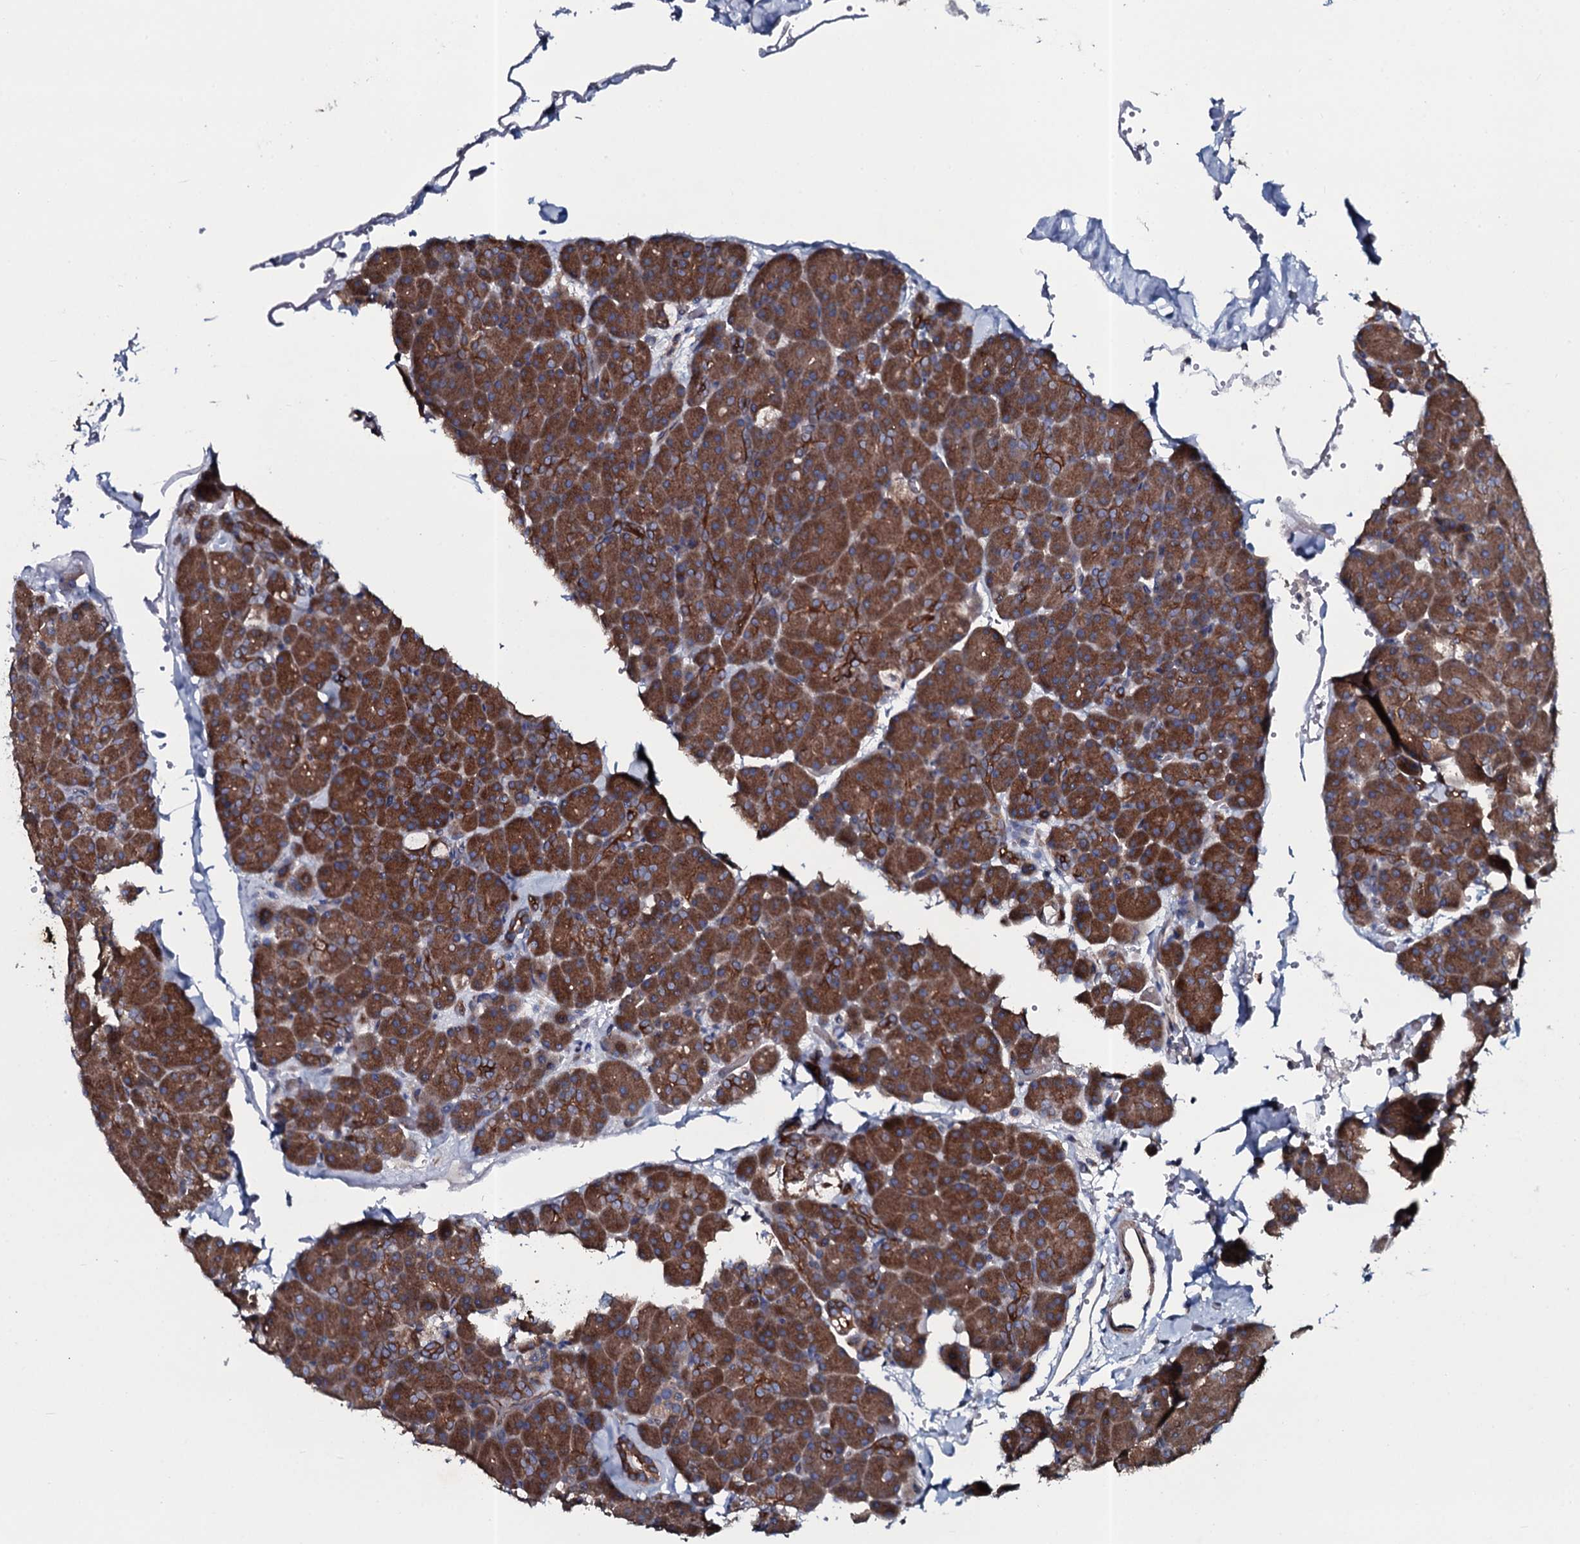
{"staining": {"intensity": "strong", "quantity": ">75%", "location": "cytoplasmic/membranous"}, "tissue": "pancreas", "cell_type": "Exocrine glandular cells", "image_type": "normal", "snomed": [{"axis": "morphology", "description": "Normal tissue, NOS"}, {"axis": "topography", "description": "Pancreas"}], "caption": "A photomicrograph of human pancreas stained for a protein shows strong cytoplasmic/membranous brown staining in exocrine glandular cells. The staining is performed using DAB brown chromogen to label protein expression. The nuclei are counter-stained blue using hematoxylin.", "gene": "TMEM151A", "patient": {"sex": "male", "age": 36}}